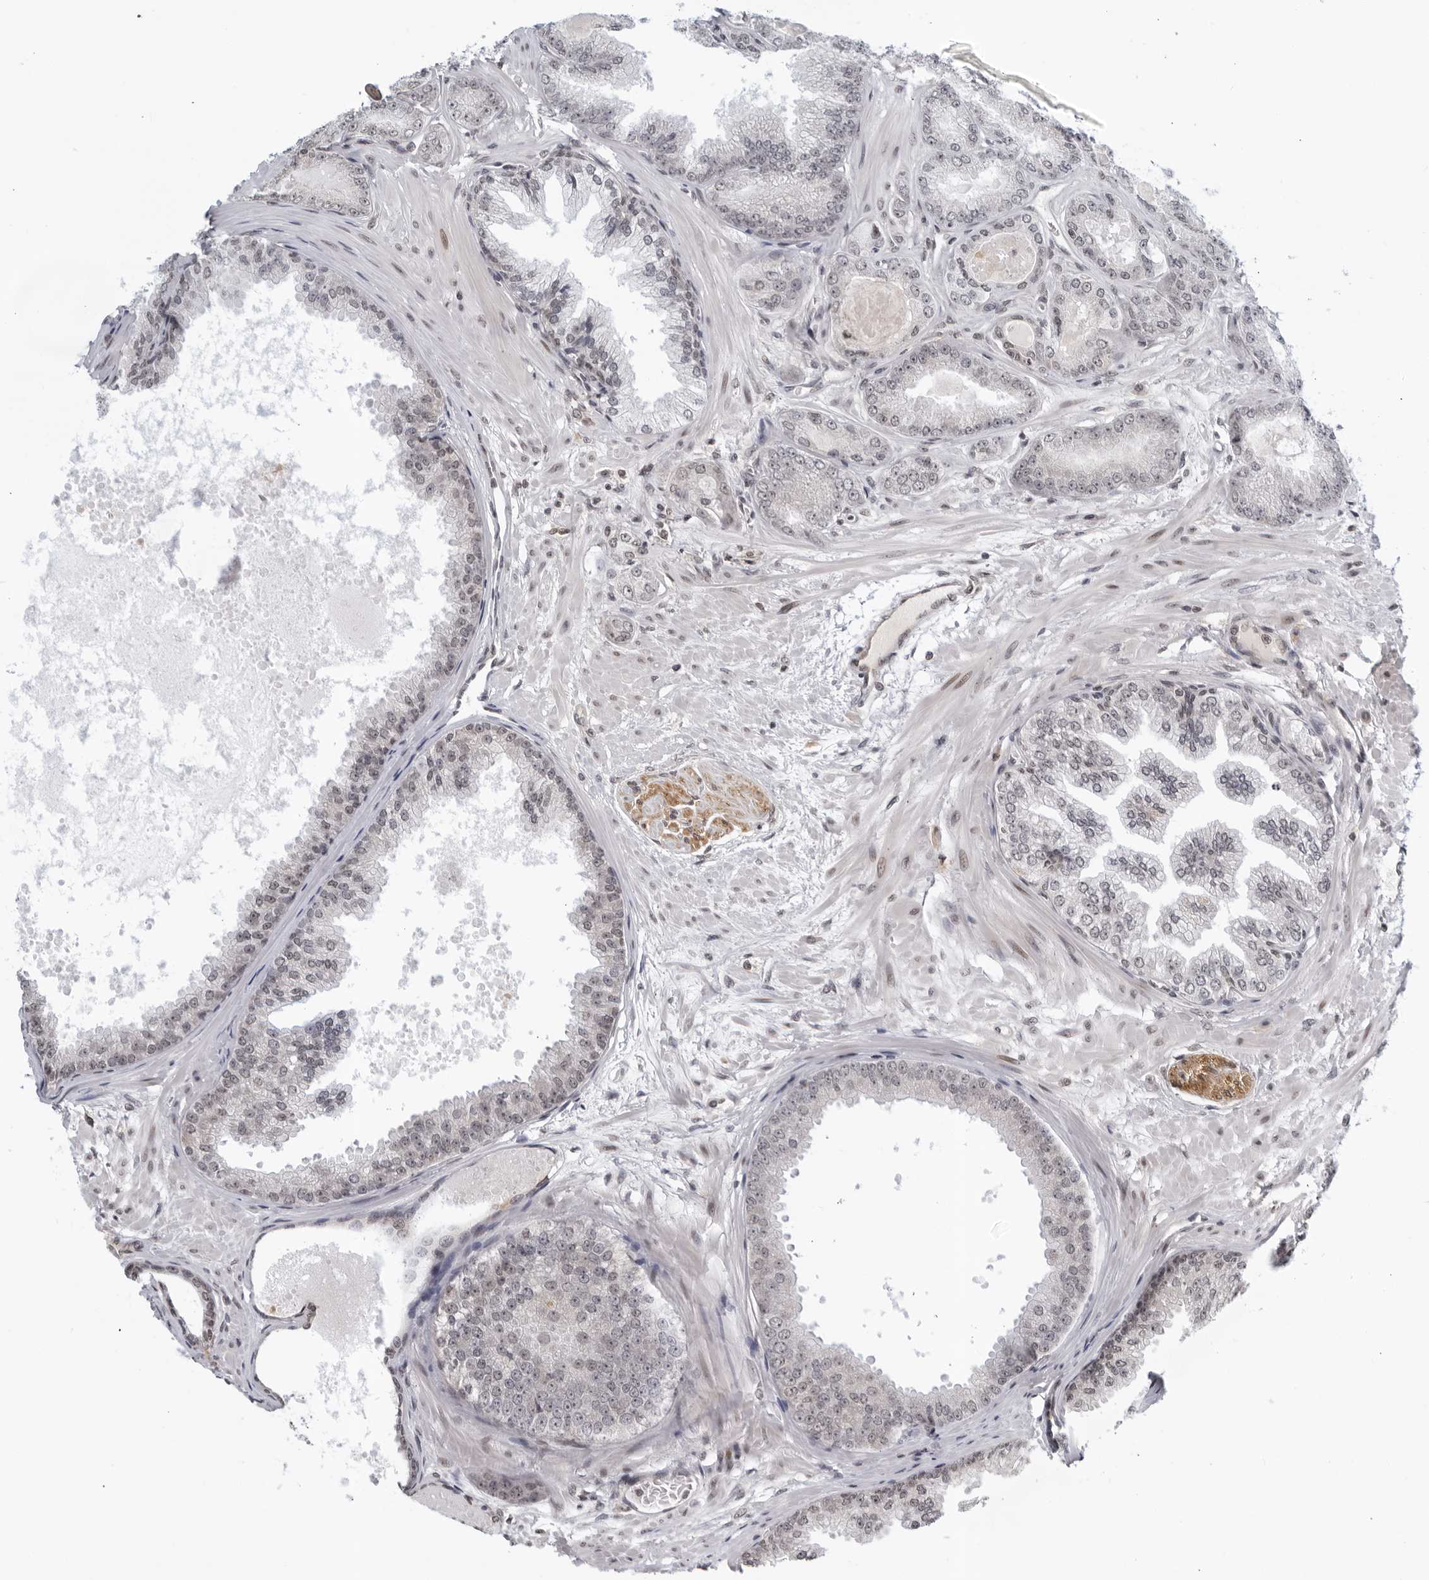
{"staining": {"intensity": "weak", "quantity": "<25%", "location": "nuclear"}, "tissue": "prostate cancer", "cell_type": "Tumor cells", "image_type": "cancer", "snomed": [{"axis": "morphology", "description": "Adenocarcinoma, Low grade"}, {"axis": "topography", "description": "Prostate"}], "caption": "High magnification brightfield microscopy of prostate adenocarcinoma (low-grade) stained with DAB (brown) and counterstained with hematoxylin (blue): tumor cells show no significant staining.", "gene": "CC2D1B", "patient": {"sex": "male", "age": 63}}